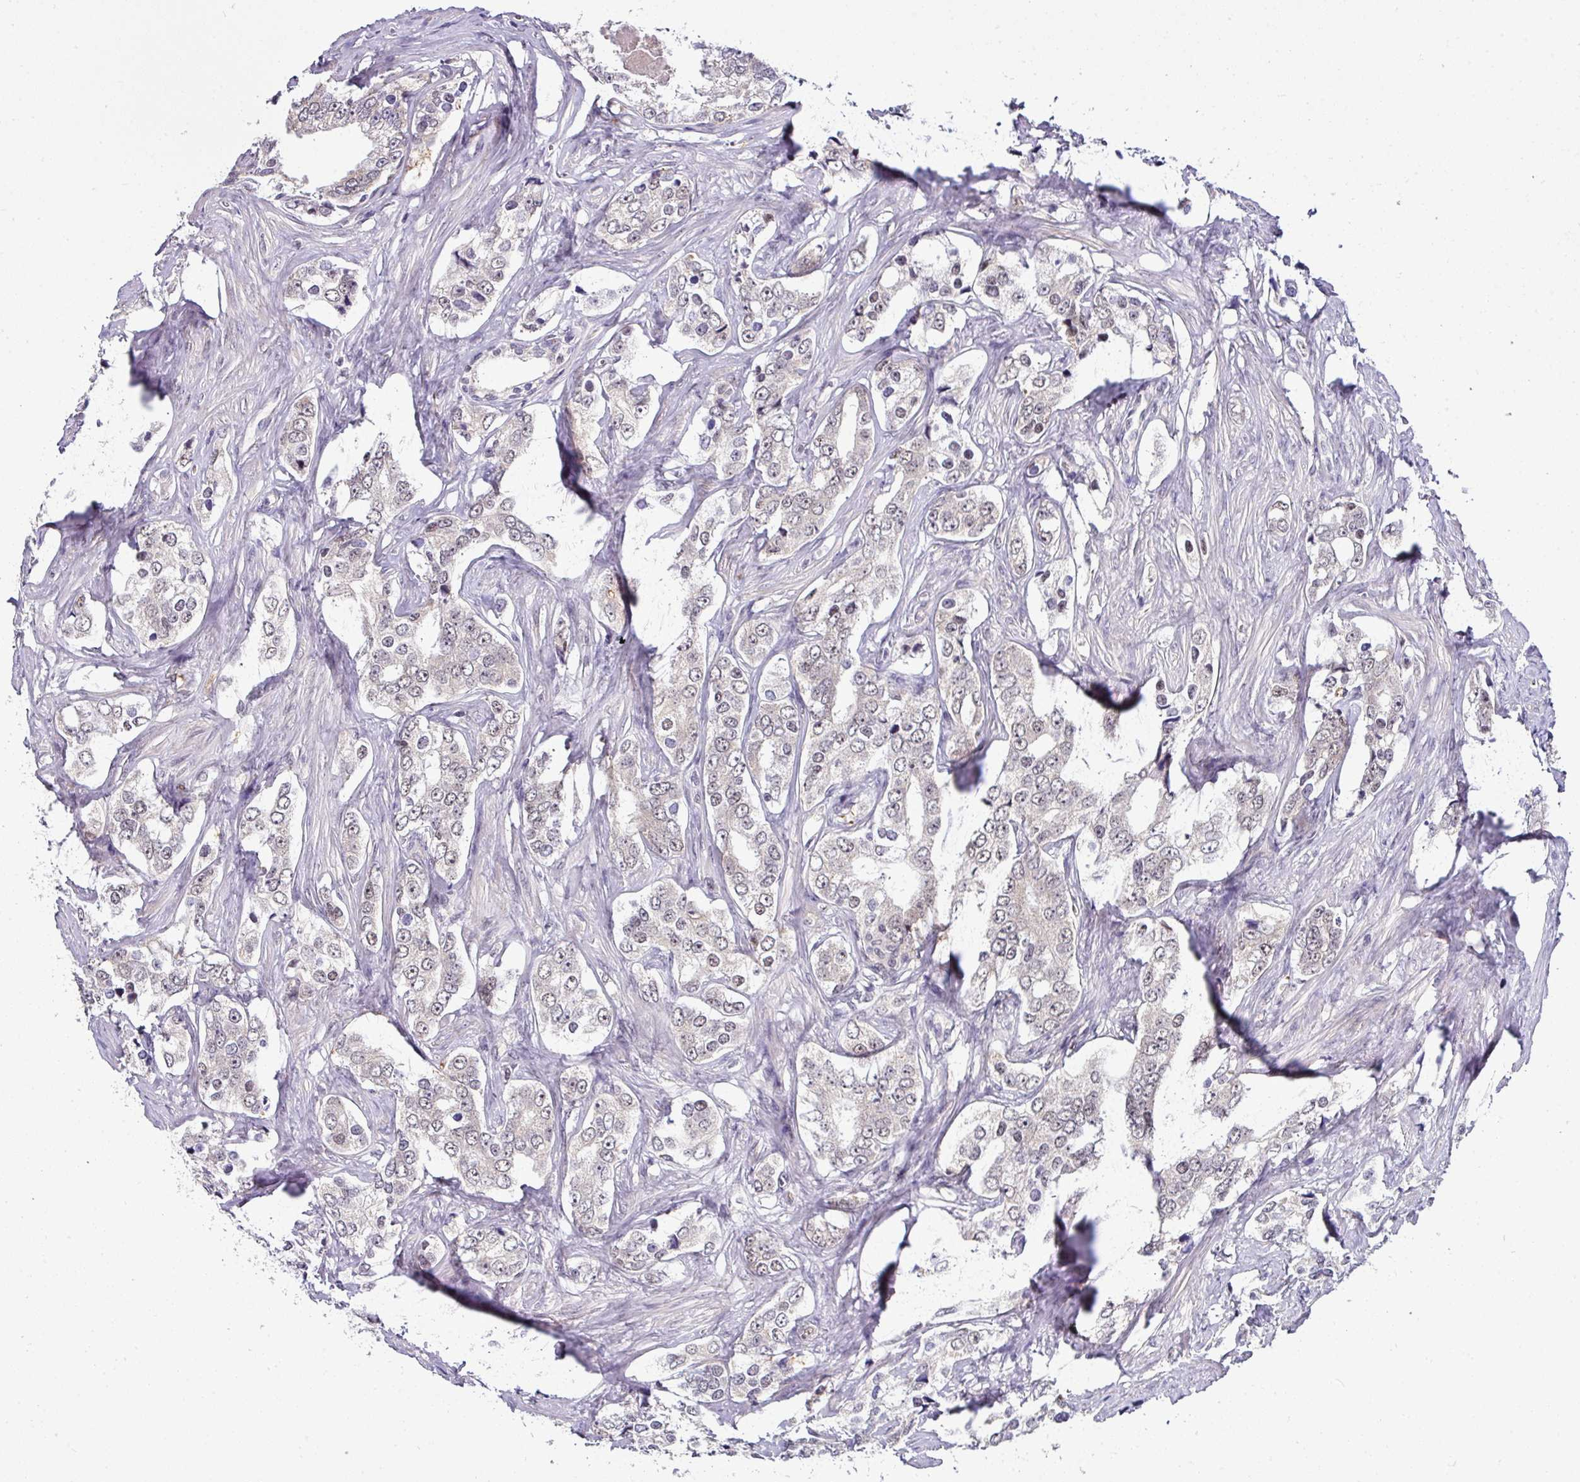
{"staining": {"intensity": "negative", "quantity": "none", "location": "none"}, "tissue": "prostate cancer", "cell_type": "Tumor cells", "image_type": "cancer", "snomed": [{"axis": "morphology", "description": "Adenocarcinoma, High grade"}, {"axis": "topography", "description": "Prostate"}], "caption": "Micrograph shows no protein expression in tumor cells of prostate cancer tissue.", "gene": "NAPSA", "patient": {"sex": "male", "age": 66}}